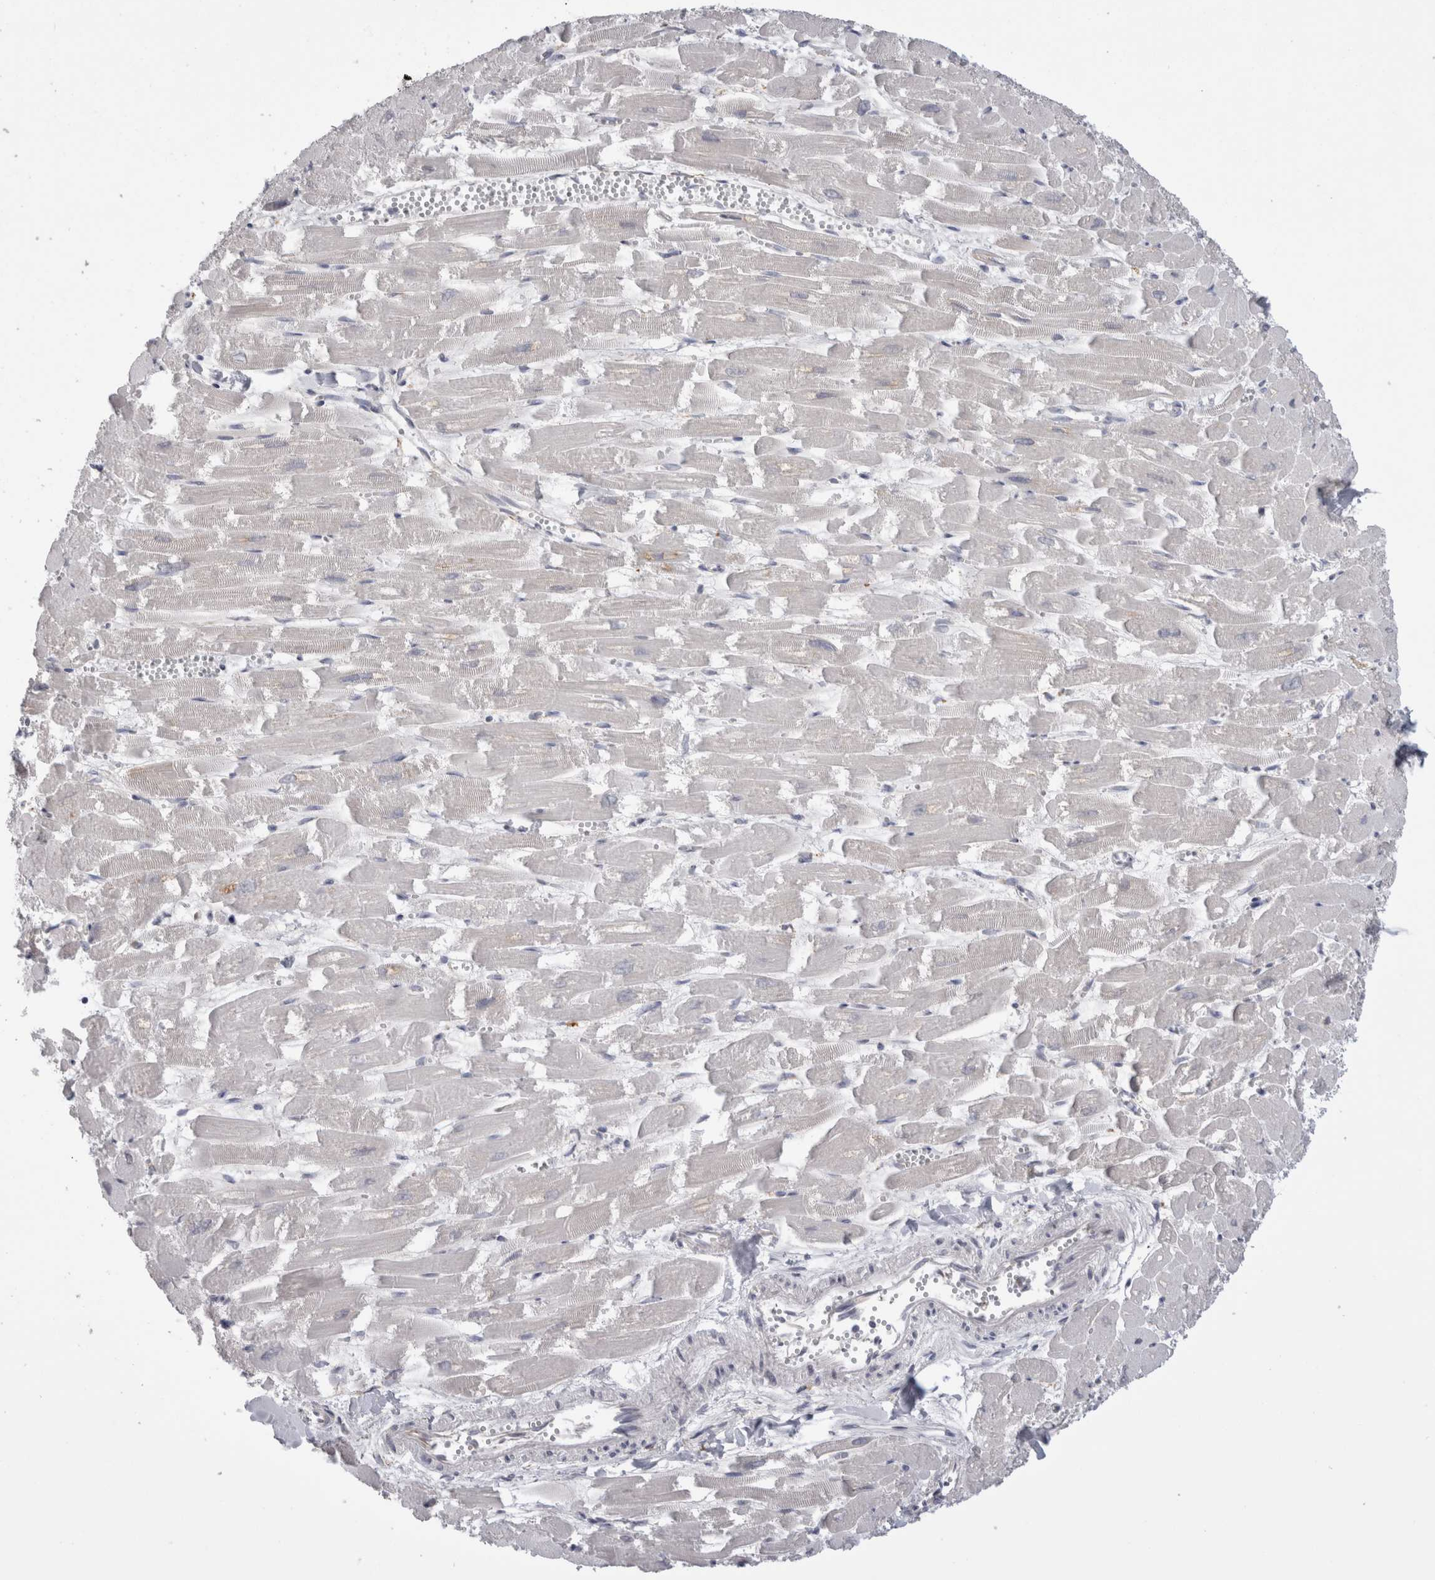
{"staining": {"intensity": "negative", "quantity": "none", "location": "none"}, "tissue": "heart muscle", "cell_type": "Cardiomyocytes", "image_type": "normal", "snomed": [{"axis": "morphology", "description": "Normal tissue, NOS"}, {"axis": "topography", "description": "Heart"}], "caption": "DAB (3,3'-diaminobenzidine) immunohistochemical staining of normal heart muscle displays no significant staining in cardiomyocytes. (DAB immunohistochemistry (IHC) with hematoxylin counter stain).", "gene": "ZNF341", "patient": {"sex": "male", "age": 54}}